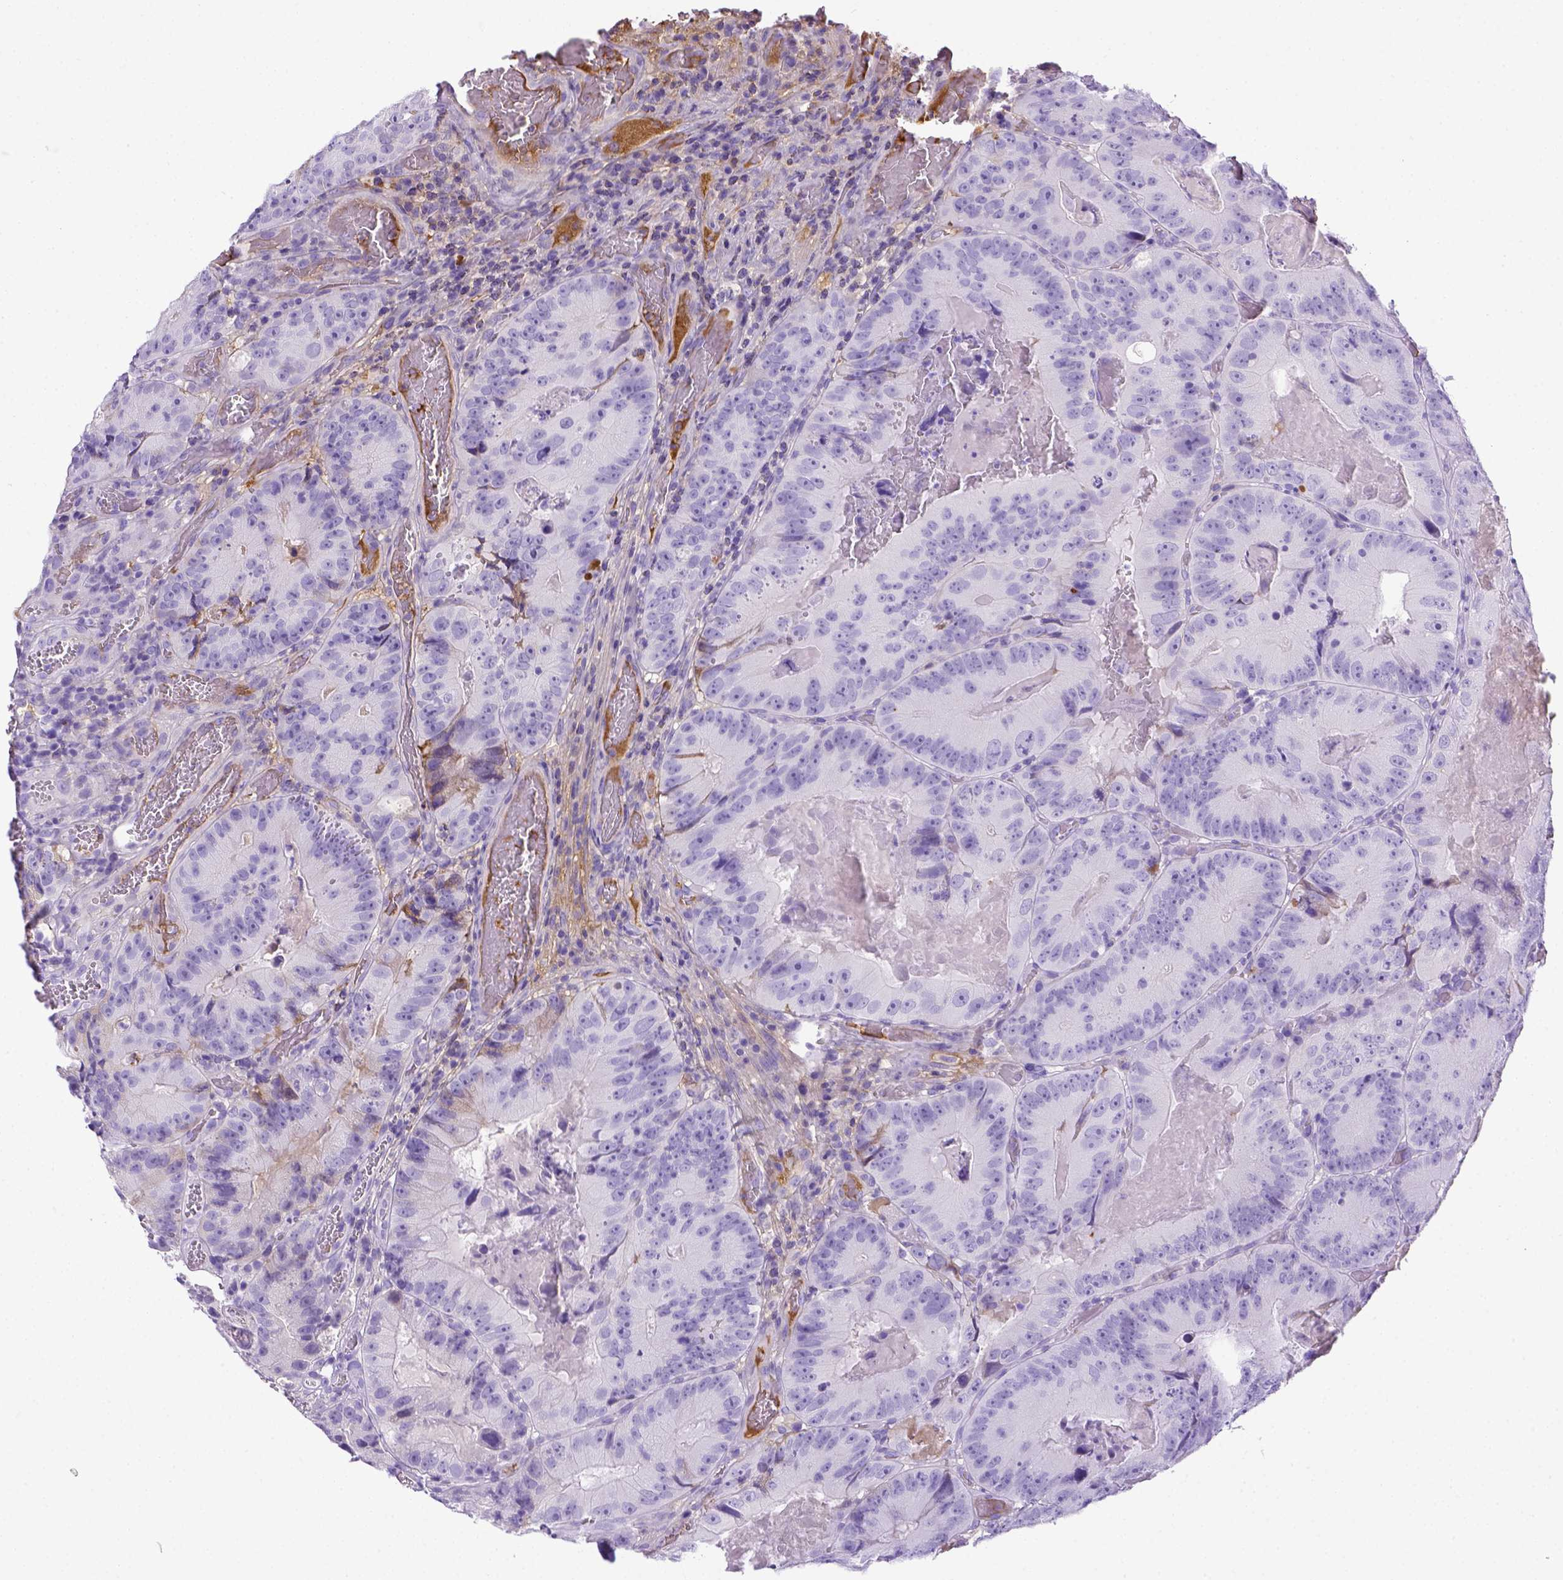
{"staining": {"intensity": "negative", "quantity": "none", "location": "none"}, "tissue": "colorectal cancer", "cell_type": "Tumor cells", "image_type": "cancer", "snomed": [{"axis": "morphology", "description": "Adenocarcinoma, NOS"}, {"axis": "topography", "description": "Colon"}], "caption": "DAB (3,3'-diaminobenzidine) immunohistochemical staining of human adenocarcinoma (colorectal) displays no significant staining in tumor cells.", "gene": "ITIH4", "patient": {"sex": "female", "age": 86}}